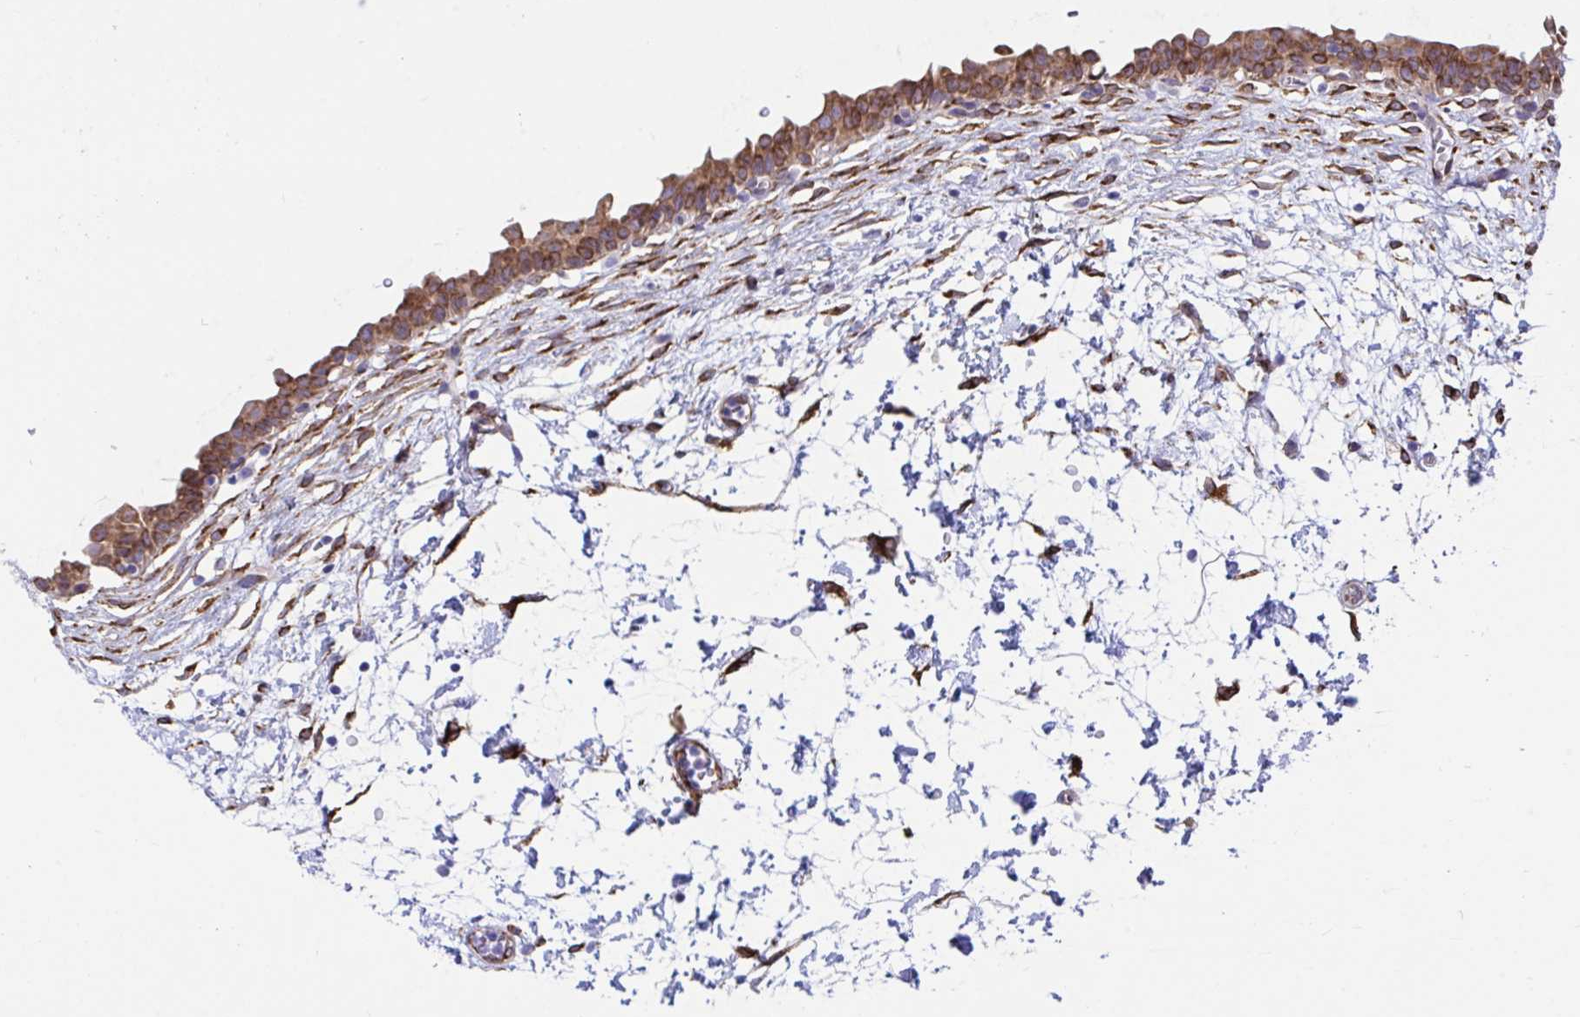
{"staining": {"intensity": "strong", "quantity": ">75%", "location": "cytoplasmic/membranous"}, "tissue": "urinary bladder", "cell_type": "Urothelial cells", "image_type": "normal", "snomed": [{"axis": "morphology", "description": "Normal tissue, NOS"}, {"axis": "topography", "description": "Urinary bladder"}], "caption": "Human urinary bladder stained with a brown dye displays strong cytoplasmic/membranous positive positivity in approximately >75% of urothelial cells.", "gene": "ASPH", "patient": {"sex": "male", "age": 37}}